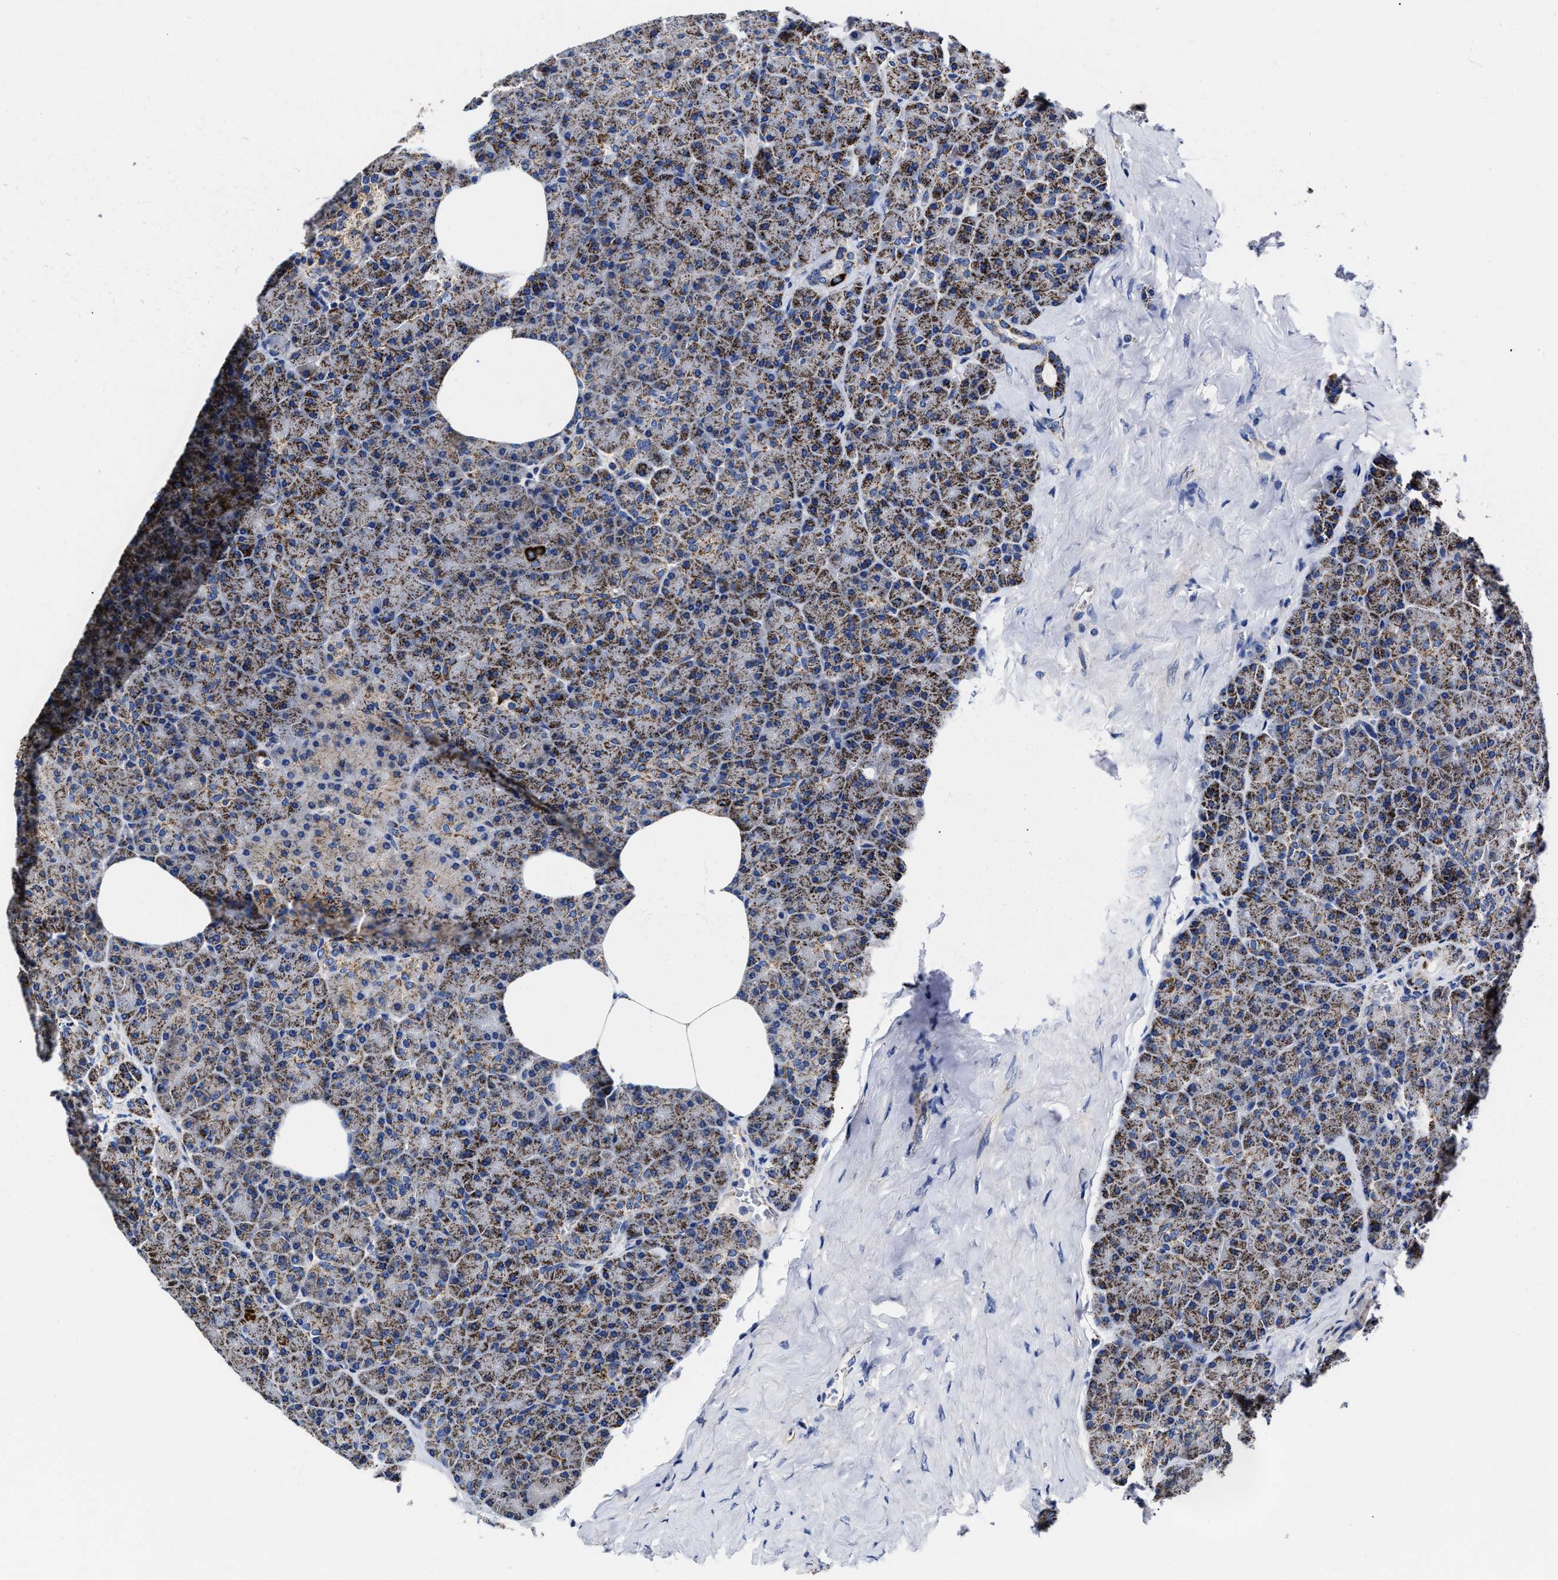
{"staining": {"intensity": "moderate", "quantity": ">75%", "location": "cytoplasmic/membranous"}, "tissue": "pancreas", "cell_type": "Exocrine glandular cells", "image_type": "normal", "snomed": [{"axis": "morphology", "description": "Normal tissue, NOS"}, {"axis": "morphology", "description": "Carcinoid, malignant, NOS"}, {"axis": "topography", "description": "Pancreas"}], "caption": "This photomicrograph exhibits unremarkable pancreas stained with IHC to label a protein in brown. The cytoplasmic/membranous of exocrine glandular cells show moderate positivity for the protein. Nuclei are counter-stained blue.", "gene": "HINT2", "patient": {"sex": "female", "age": 35}}